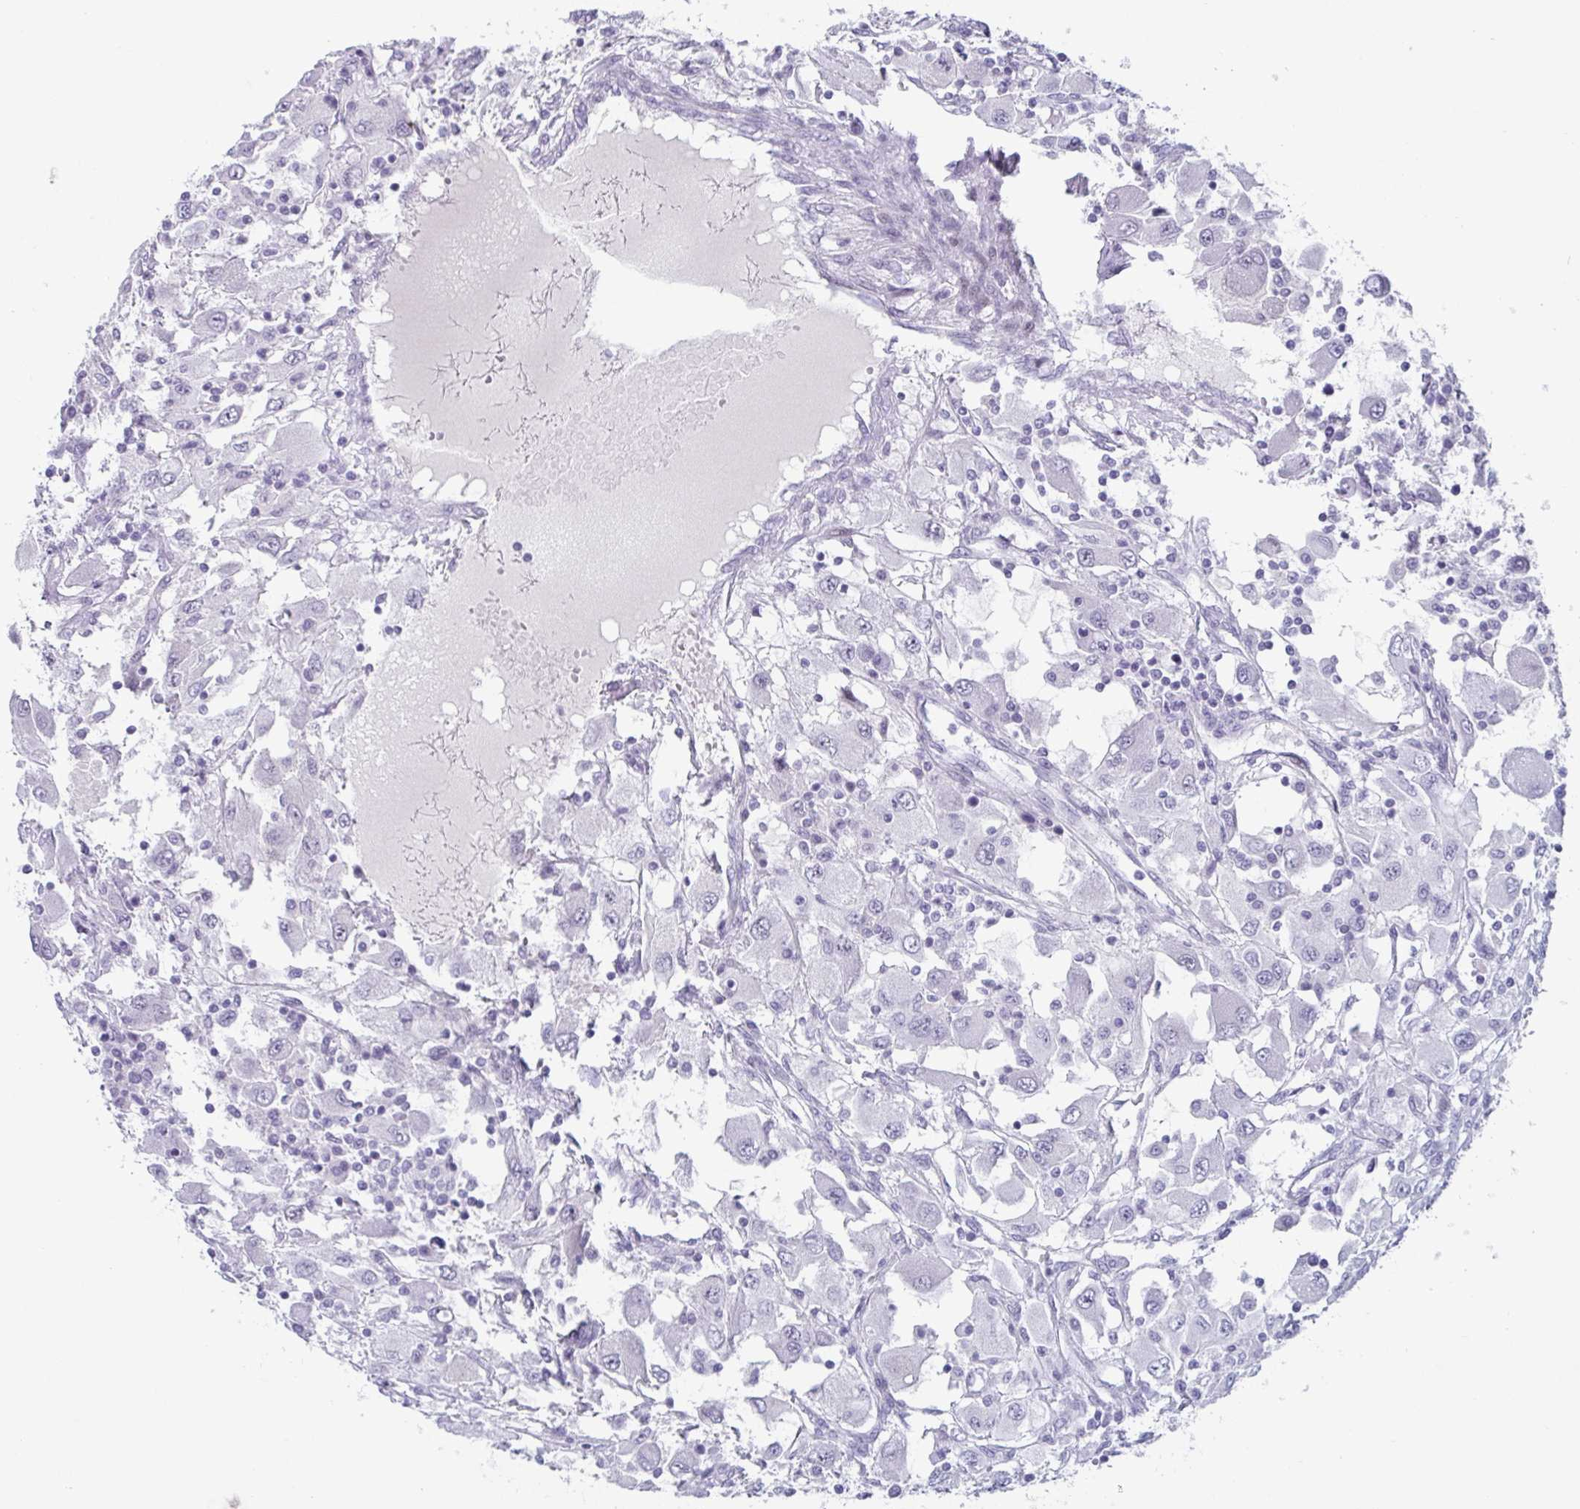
{"staining": {"intensity": "negative", "quantity": "none", "location": "none"}, "tissue": "renal cancer", "cell_type": "Tumor cells", "image_type": "cancer", "snomed": [{"axis": "morphology", "description": "Adenocarcinoma, NOS"}, {"axis": "topography", "description": "Kidney"}], "caption": "DAB (3,3'-diaminobenzidine) immunohistochemical staining of human adenocarcinoma (renal) exhibits no significant staining in tumor cells.", "gene": "VSIG10L", "patient": {"sex": "female", "age": 67}}